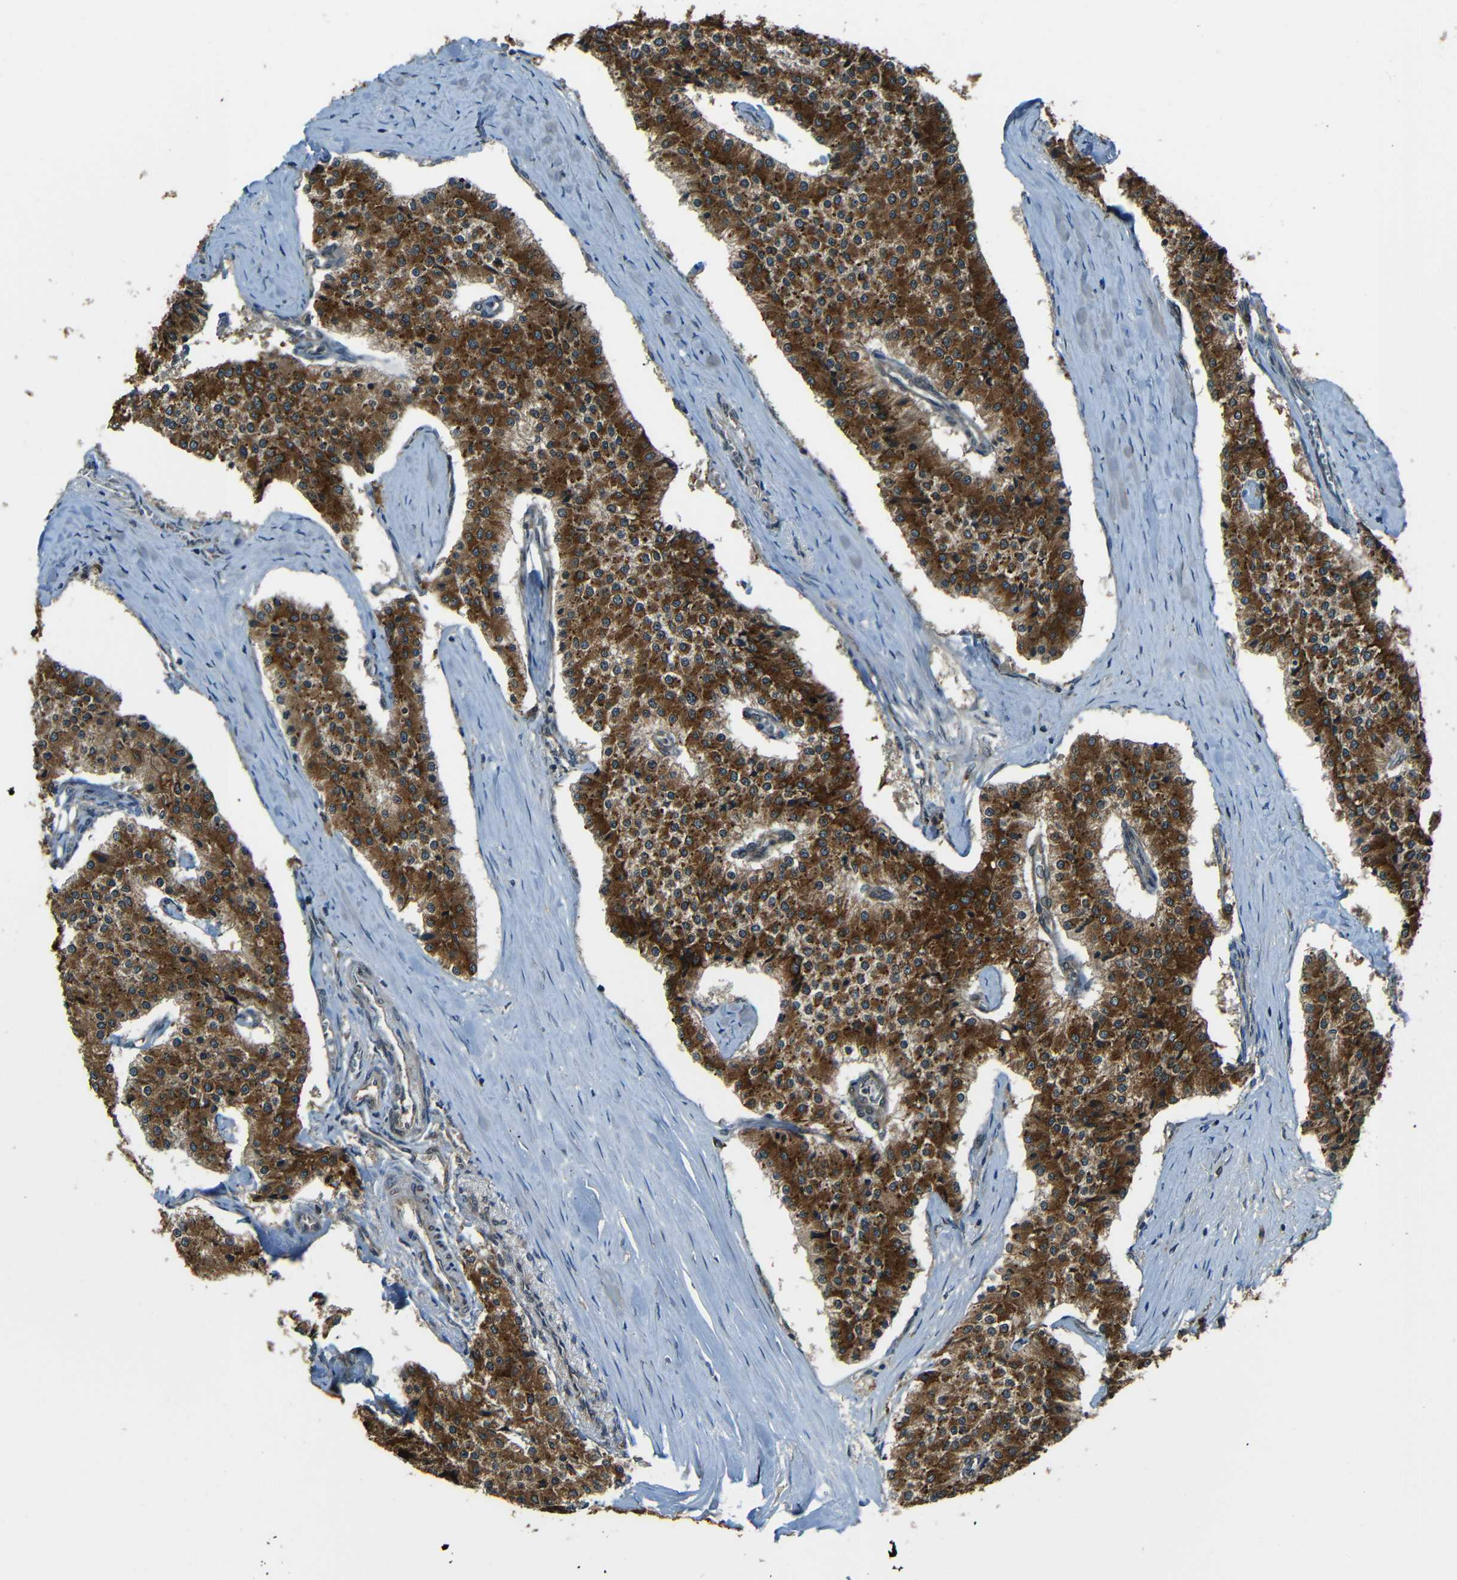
{"staining": {"intensity": "strong", "quantity": "25%-75%", "location": "cytoplasmic/membranous"}, "tissue": "carcinoid", "cell_type": "Tumor cells", "image_type": "cancer", "snomed": [{"axis": "morphology", "description": "Carcinoid, malignant, NOS"}, {"axis": "topography", "description": "Colon"}], "caption": "Strong cytoplasmic/membranous staining for a protein is appreciated in approximately 25%-75% of tumor cells of carcinoid using IHC.", "gene": "VAPB", "patient": {"sex": "female", "age": 52}}